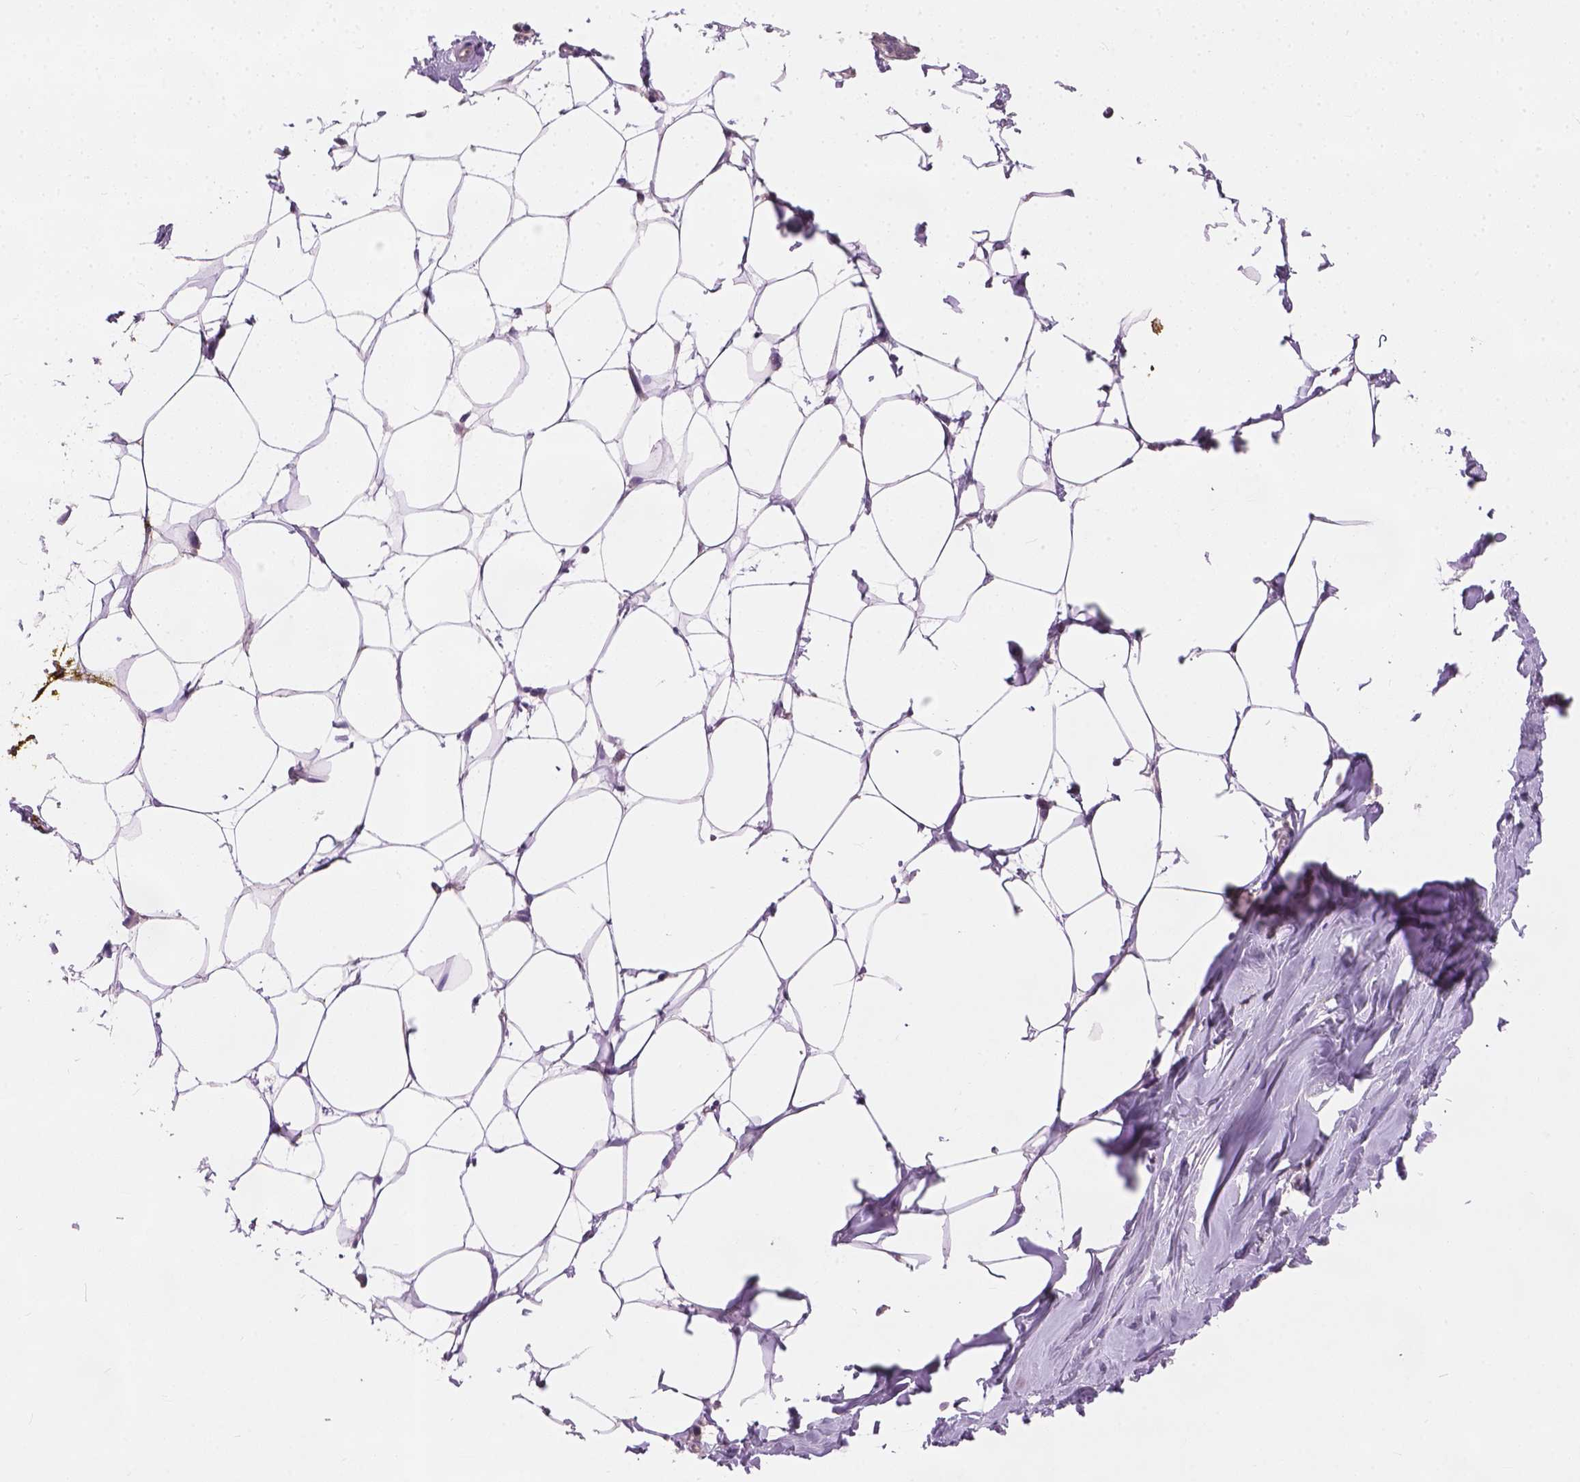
{"staining": {"intensity": "negative", "quantity": "none", "location": "none"}, "tissue": "breast", "cell_type": "Adipocytes", "image_type": "normal", "snomed": [{"axis": "morphology", "description": "Normal tissue, NOS"}, {"axis": "topography", "description": "Breast"}], "caption": "Human breast stained for a protein using IHC displays no positivity in adipocytes.", "gene": "KRT17", "patient": {"sex": "female", "age": 27}}